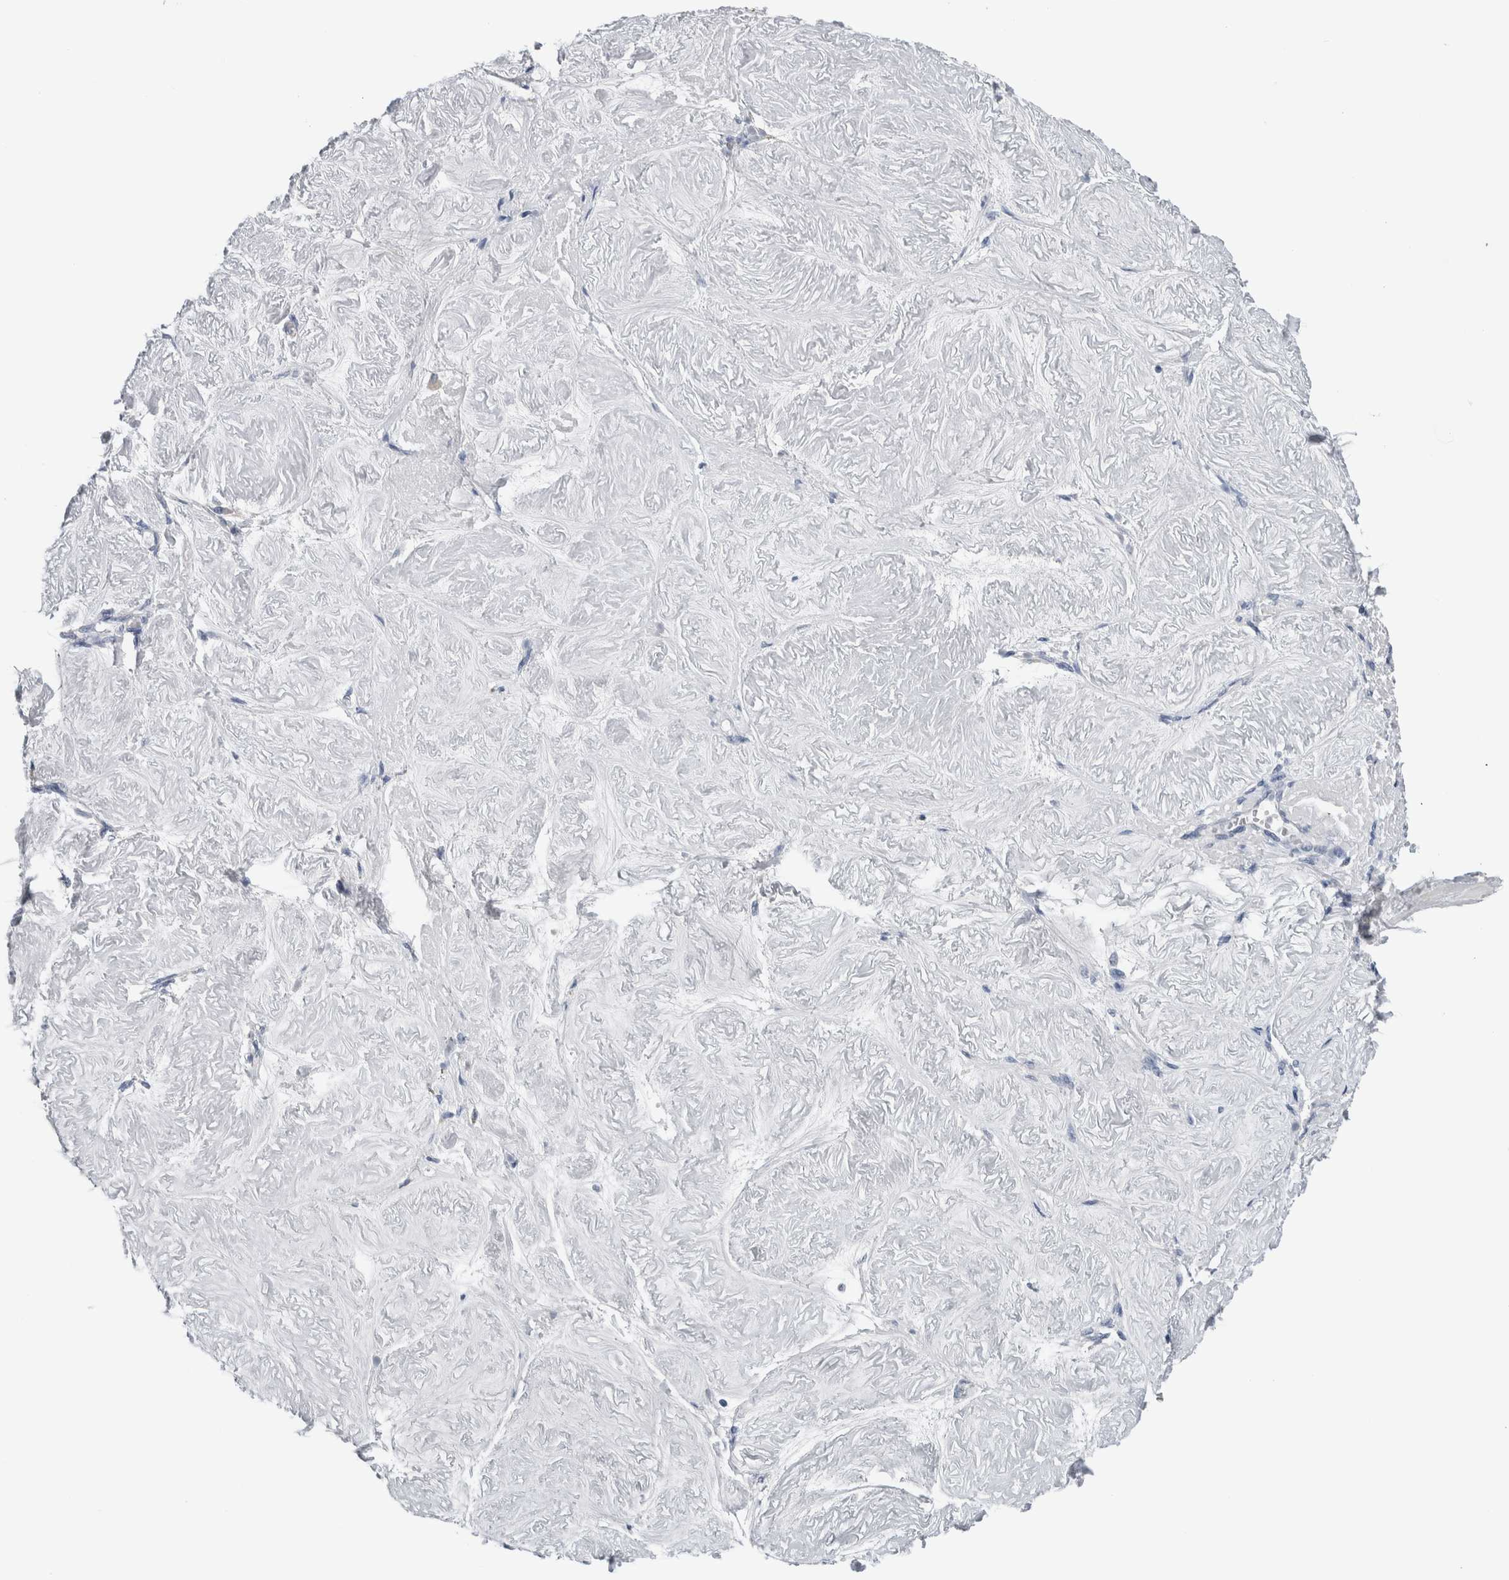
{"staining": {"intensity": "negative", "quantity": "none", "location": "none"}, "tissue": "adipose tissue", "cell_type": "Adipocytes", "image_type": "normal", "snomed": [{"axis": "morphology", "description": "Normal tissue, NOS"}, {"axis": "topography", "description": "Vascular tissue"}, {"axis": "topography", "description": "Fallopian tube"}, {"axis": "topography", "description": "Ovary"}], "caption": "This is a image of immunohistochemistry staining of normal adipose tissue, which shows no expression in adipocytes.", "gene": "CRNN", "patient": {"sex": "female", "age": 67}}